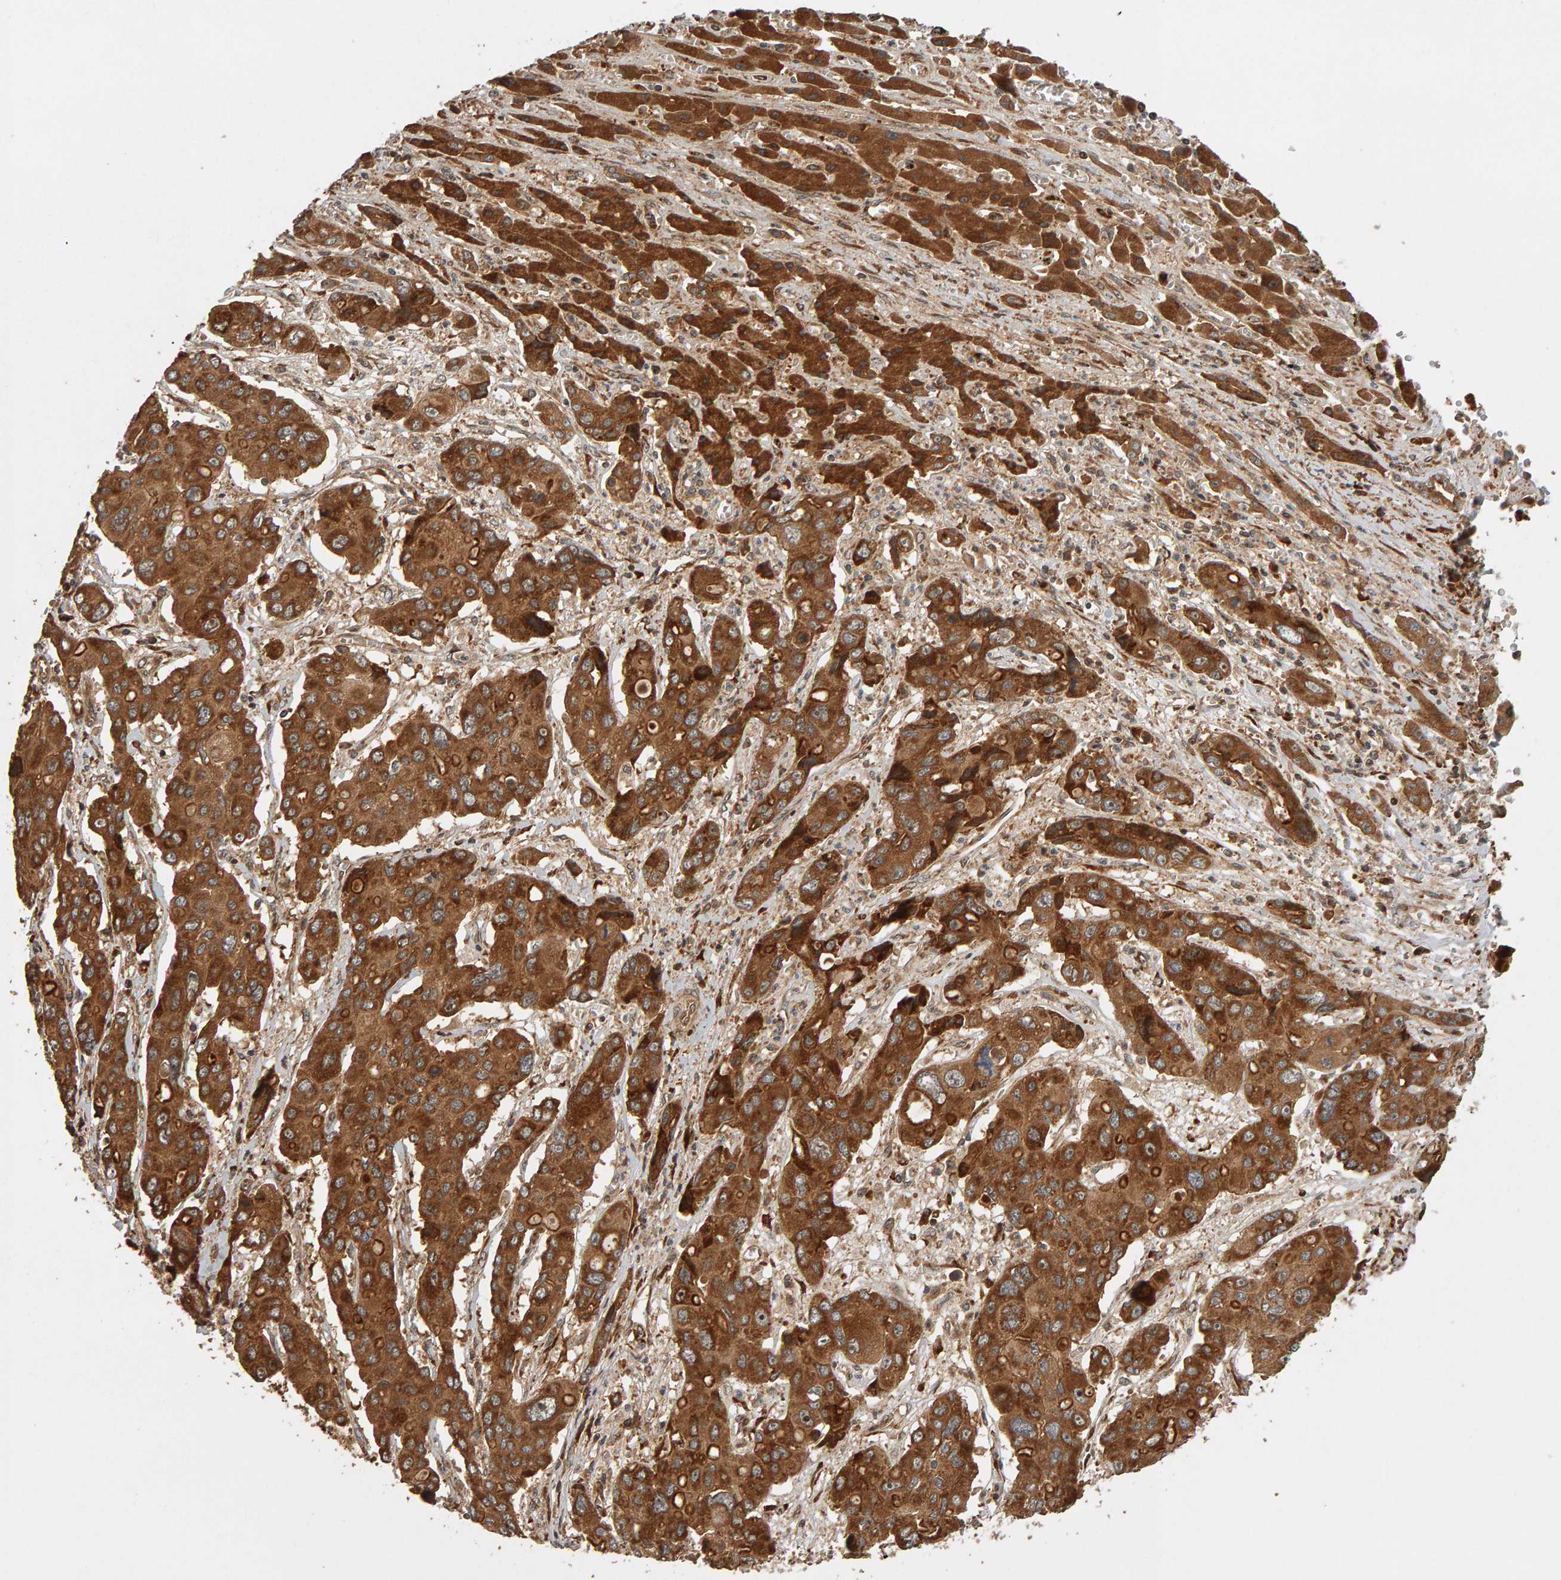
{"staining": {"intensity": "strong", "quantity": ">75%", "location": "cytoplasmic/membranous"}, "tissue": "liver cancer", "cell_type": "Tumor cells", "image_type": "cancer", "snomed": [{"axis": "morphology", "description": "Cholangiocarcinoma"}, {"axis": "topography", "description": "Liver"}], "caption": "Immunohistochemical staining of liver cholangiocarcinoma exhibits strong cytoplasmic/membranous protein positivity in approximately >75% of tumor cells.", "gene": "ZFAND1", "patient": {"sex": "male", "age": 67}}